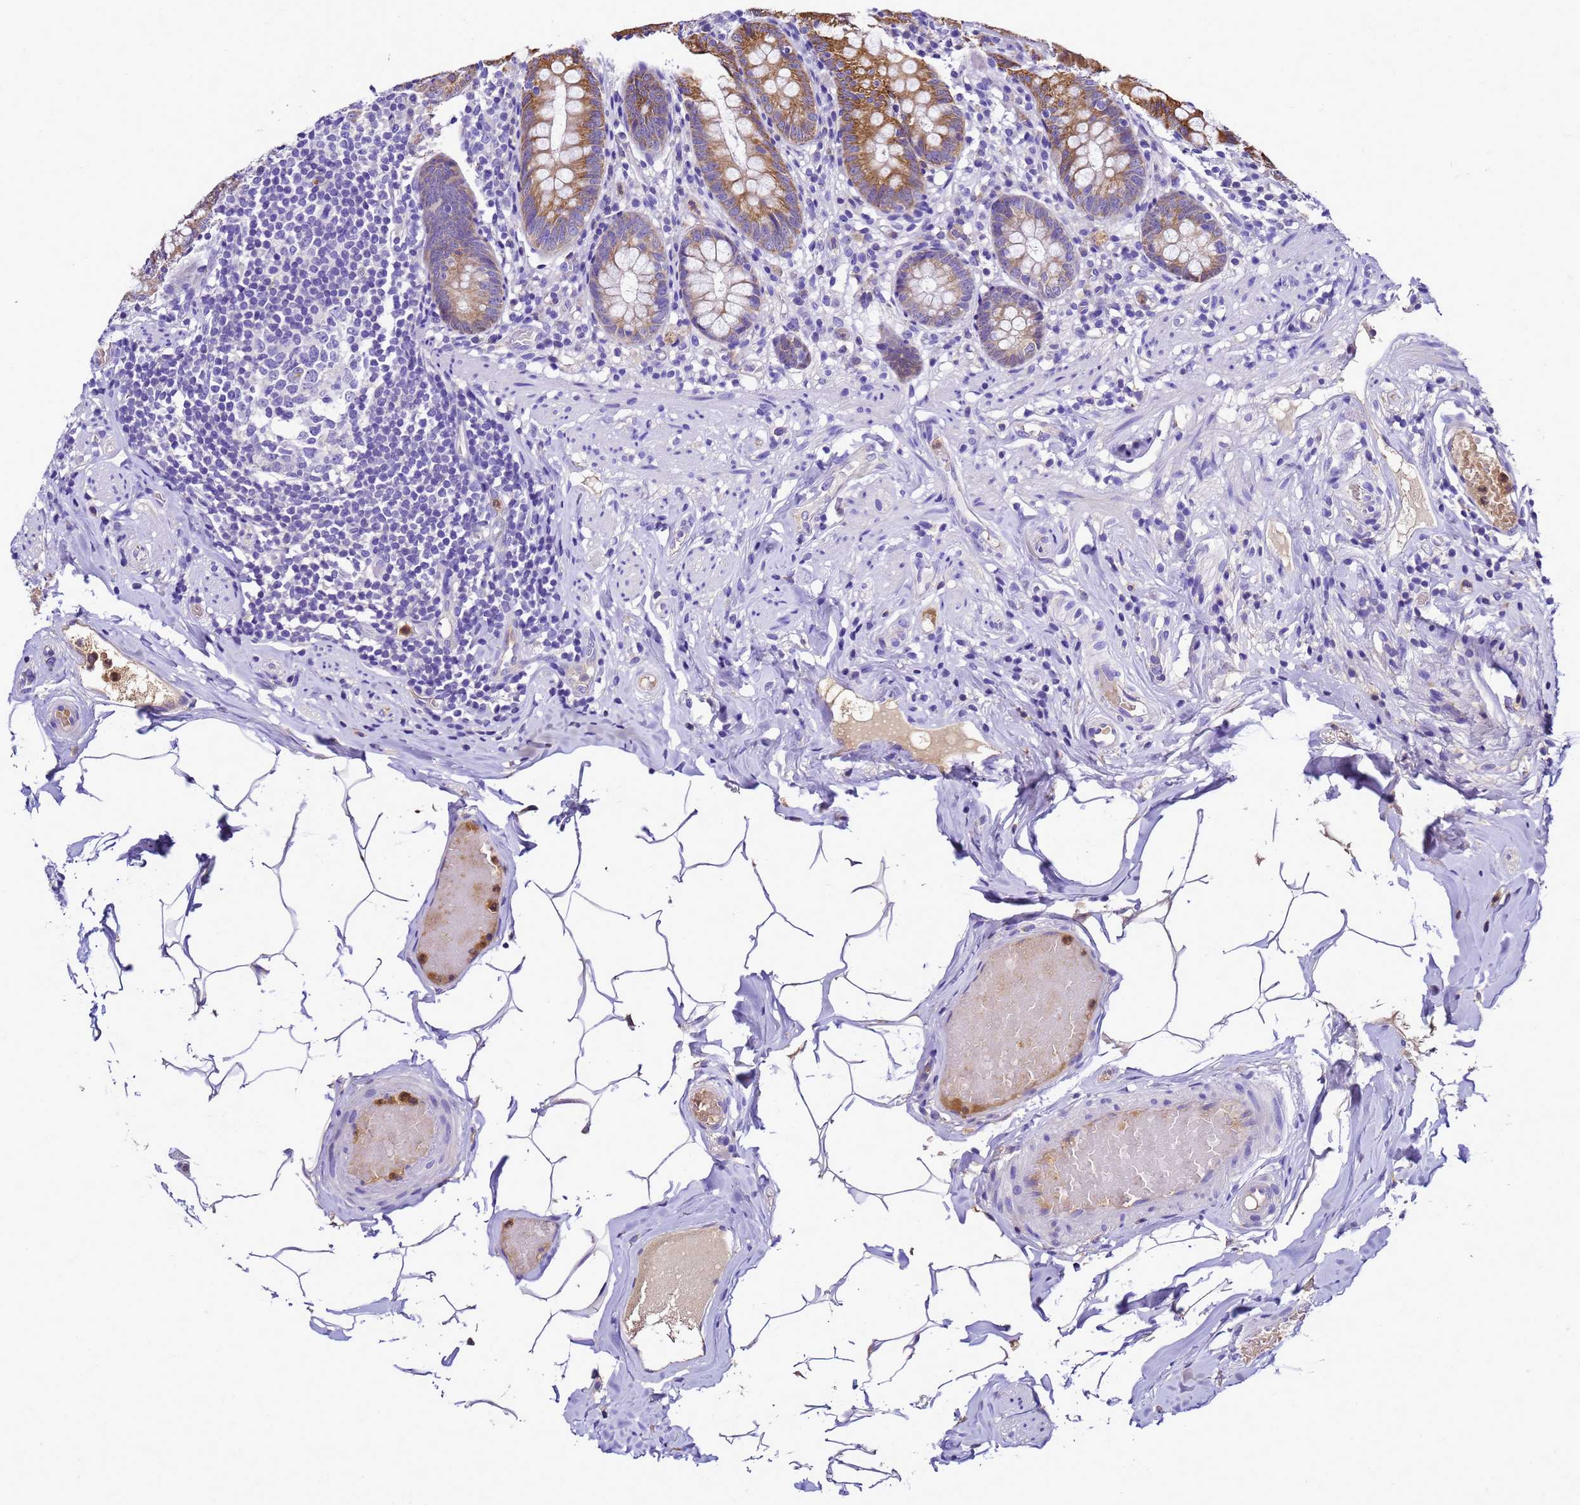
{"staining": {"intensity": "moderate", "quantity": ">75%", "location": "cytoplasmic/membranous"}, "tissue": "appendix", "cell_type": "Glandular cells", "image_type": "normal", "snomed": [{"axis": "morphology", "description": "Normal tissue, NOS"}, {"axis": "topography", "description": "Appendix"}], "caption": "Moderate cytoplasmic/membranous staining is appreciated in approximately >75% of glandular cells in unremarkable appendix. (brown staining indicates protein expression, while blue staining denotes nuclei).", "gene": "UGT2A1", "patient": {"sex": "male", "age": 55}}